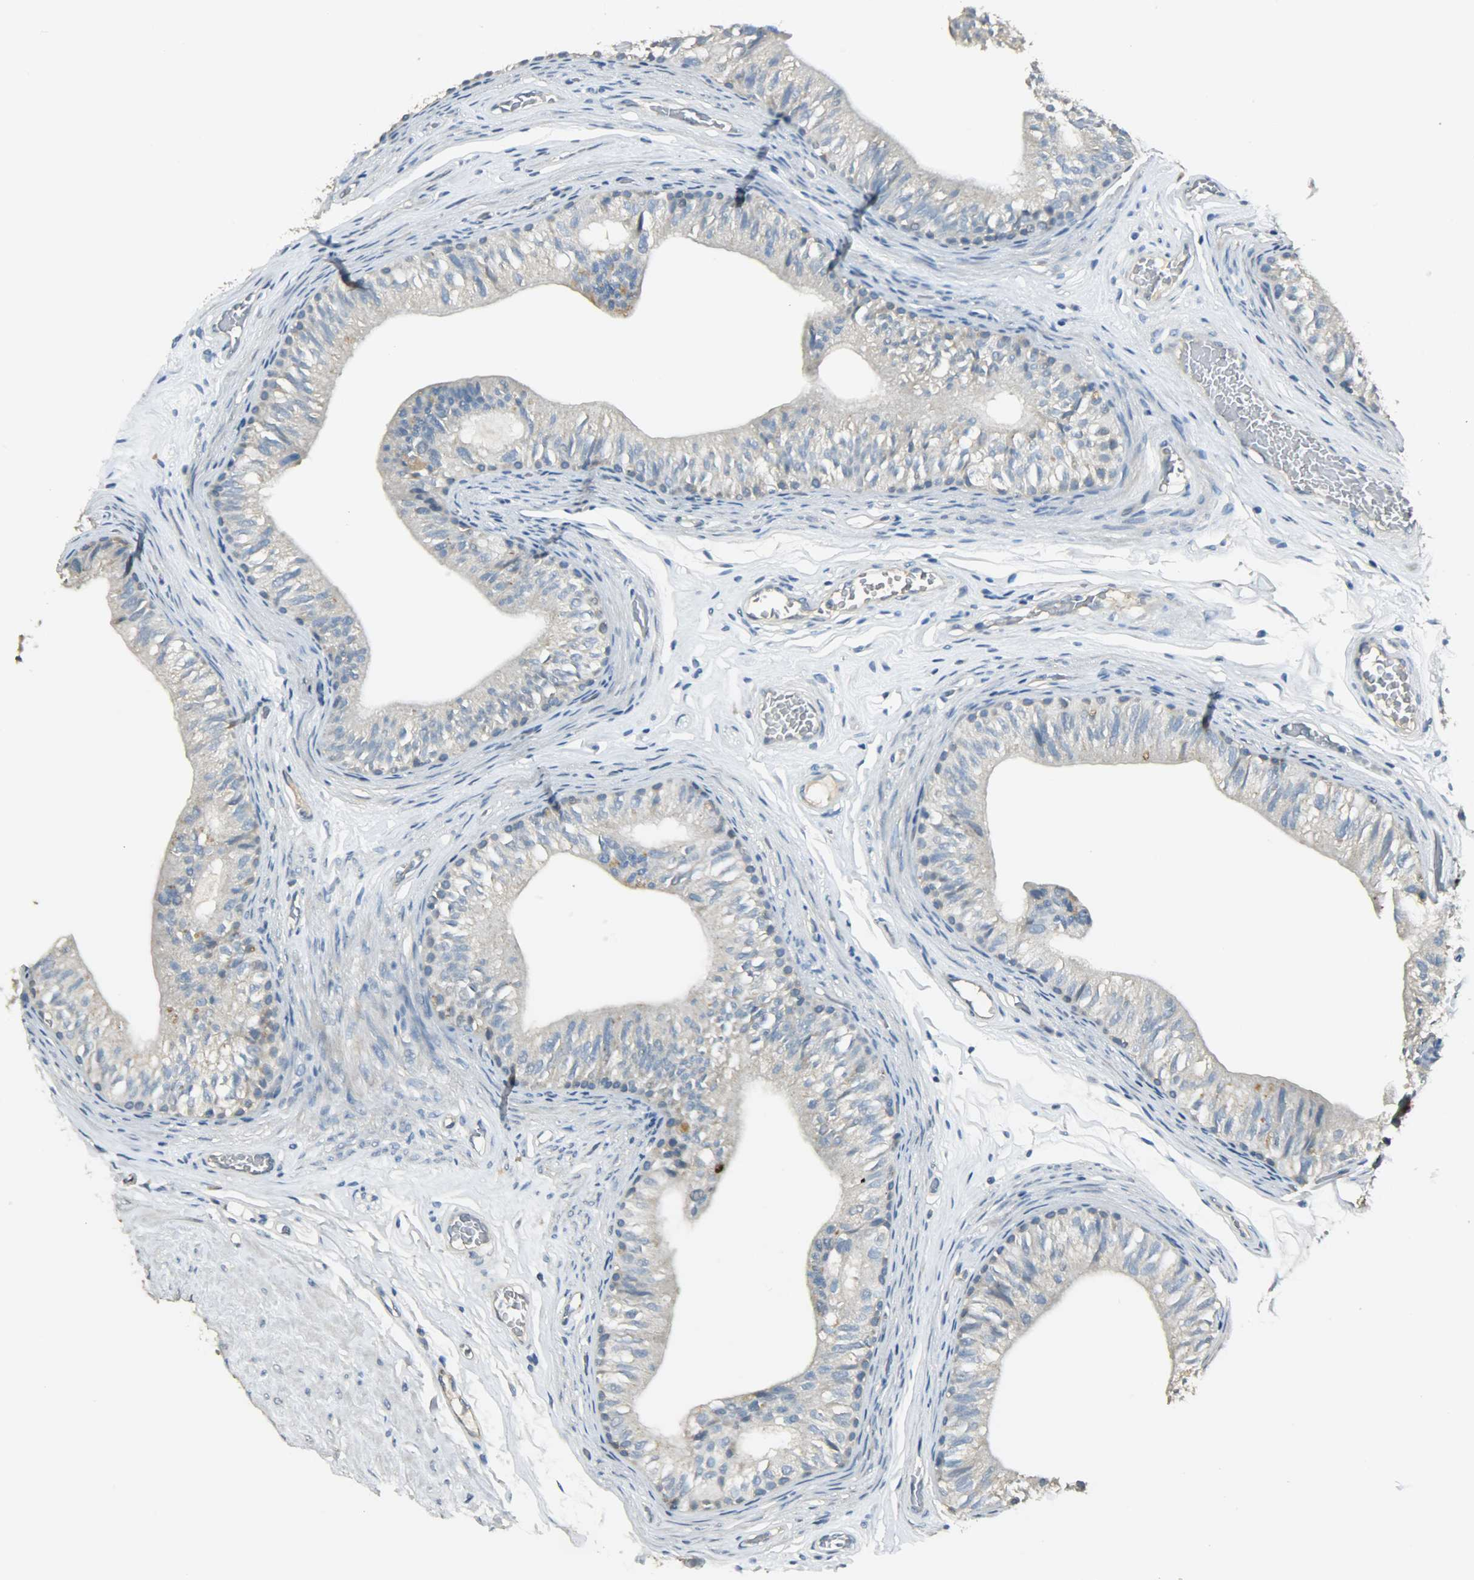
{"staining": {"intensity": "moderate", "quantity": "25%-75%", "location": "cytoplasmic/membranous"}, "tissue": "epididymis", "cell_type": "Glandular cells", "image_type": "normal", "snomed": [{"axis": "morphology", "description": "Normal tissue, NOS"}, {"axis": "topography", "description": "Testis"}, {"axis": "topography", "description": "Epididymis"}], "caption": "Unremarkable epididymis was stained to show a protein in brown. There is medium levels of moderate cytoplasmic/membranous positivity in about 25%-75% of glandular cells. Using DAB (brown) and hematoxylin (blue) stains, captured at high magnification using brightfield microscopy.", "gene": "TPX2", "patient": {"sex": "male", "age": 36}}